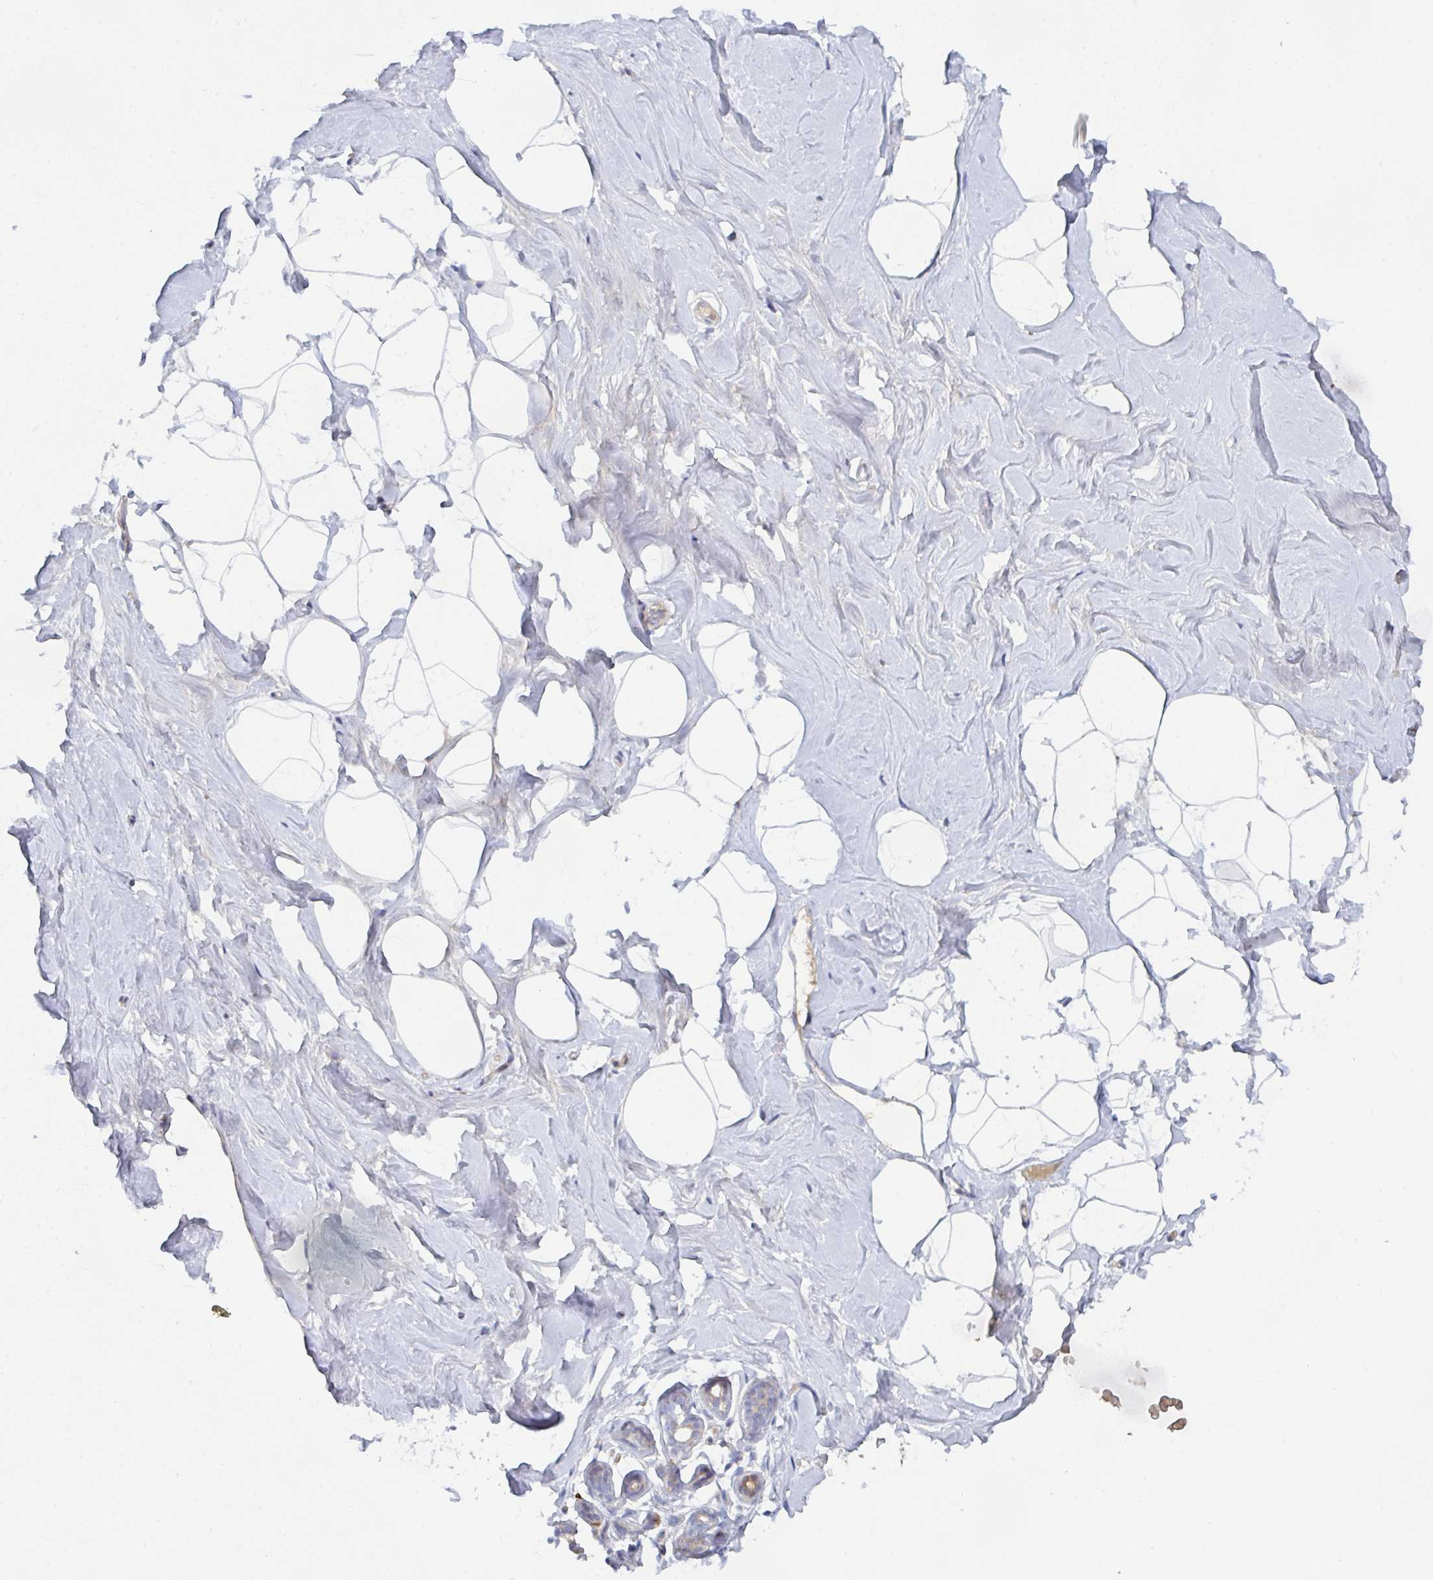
{"staining": {"intensity": "negative", "quantity": "none", "location": "none"}, "tissue": "breast", "cell_type": "Adipocytes", "image_type": "normal", "snomed": [{"axis": "morphology", "description": "Normal tissue, NOS"}, {"axis": "topography", "description": "Breast"}], "caption": "High power microscopy micrograph of an immunohistochemistry image of benign breast, revealing no significant positivity in adipocytes.", "gene": "TNFSF4", "patient": {"sex": "female", "age": 32}}